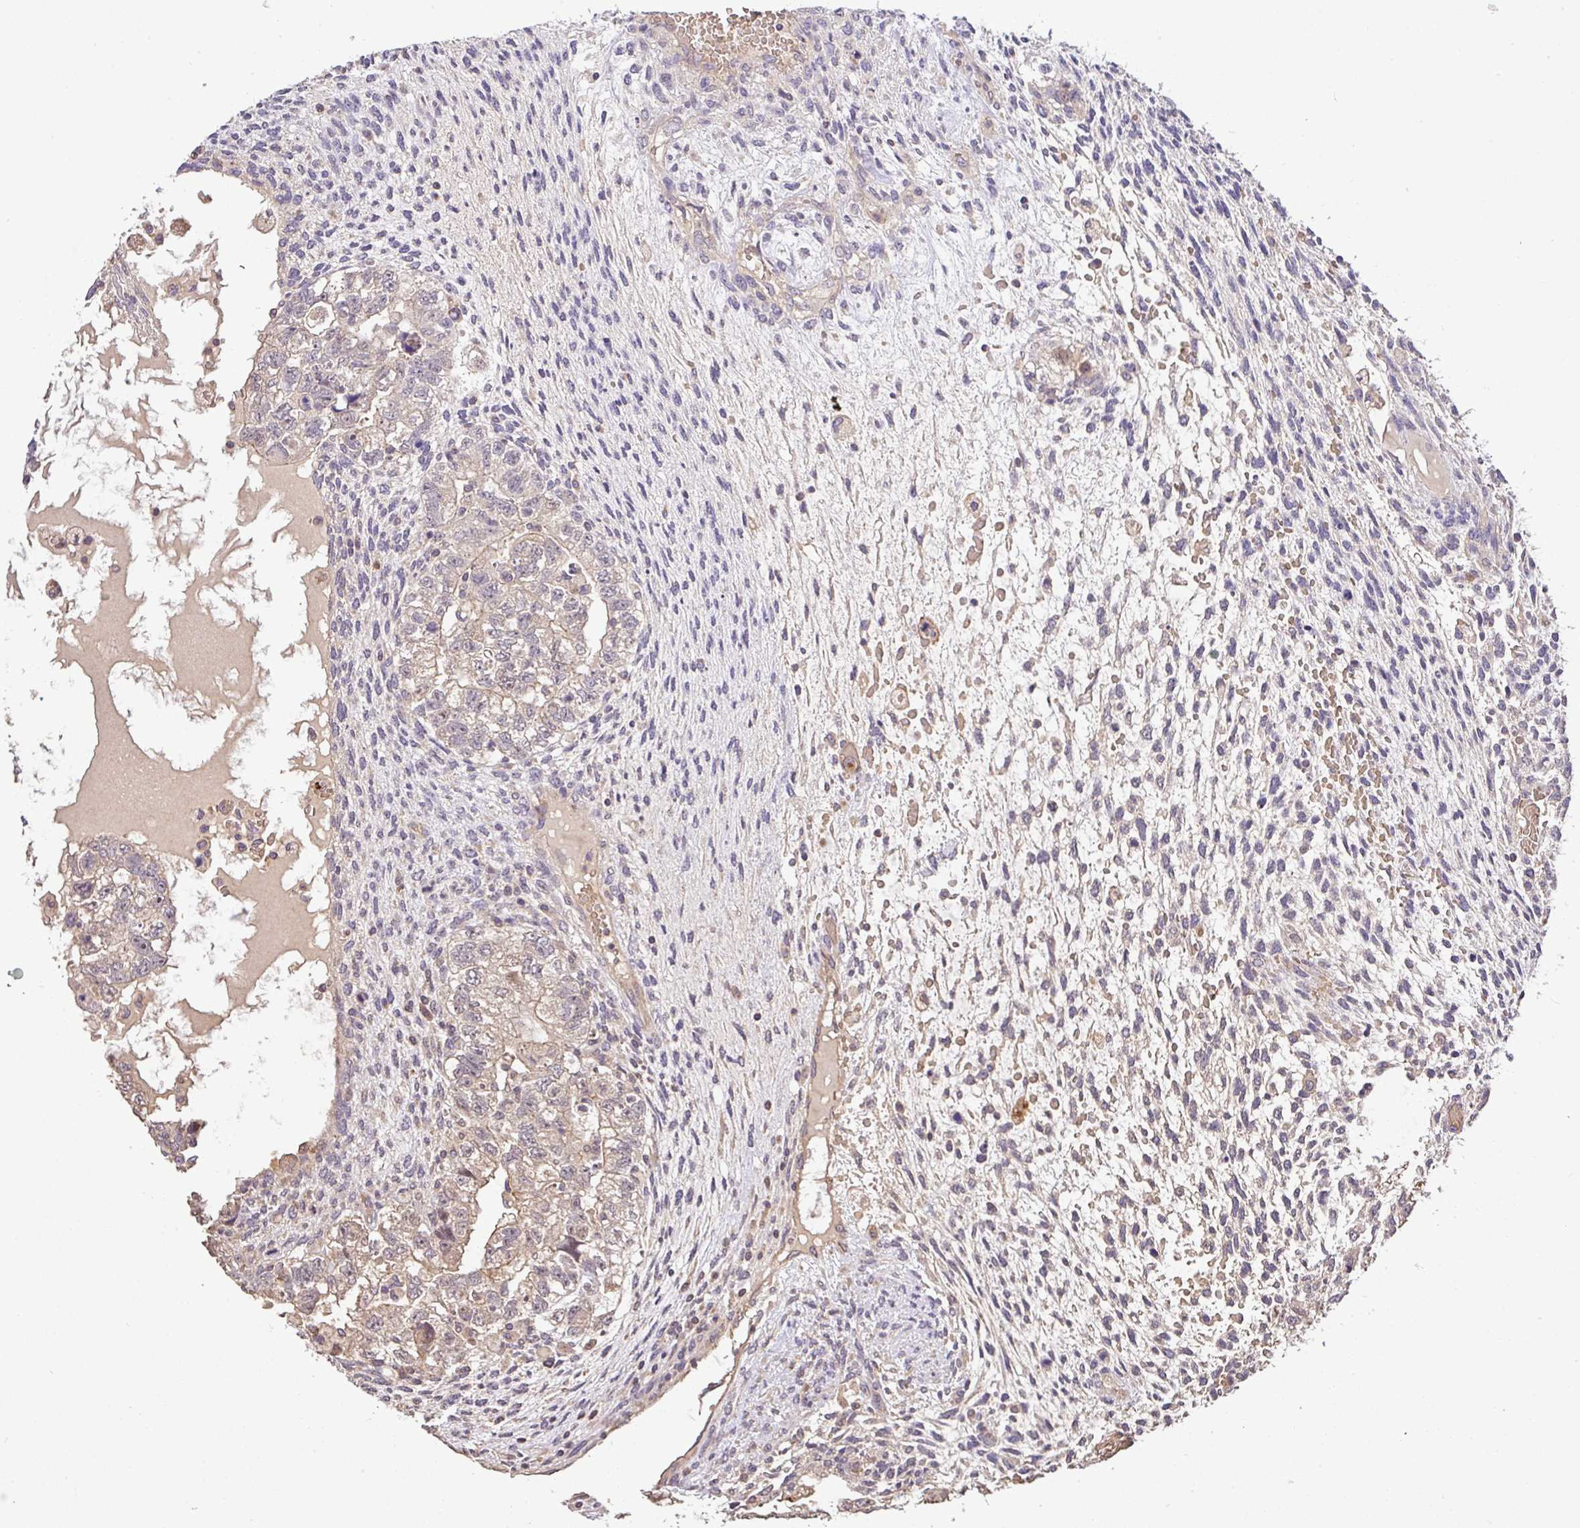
{"staining": {"intensity": "weak", "quantity": "25%-75%", "location": "cytoplasmic/membranous"}, "tissue": "testis cancer", "cell_type": "Tumor cells", "image_type": "cancer", "snomed": [{"axis": "morphology", "description": "Normal tissue, NOS"}, {"axis": "morphology", "description": "Carcinoma, Embryonal, NOS"}, {"axis": "topography", "description": "Testis"}], "caption": "Protein expression analysis of testis embryonal carcinoma displays weak cytoplasmic/membranous staining in about 25%-75% of tumor cells. Using DAB (3,3'-diaminobenzidine) (brown) and hematoxylin (blue) stains, captured at high magnification using brightfield microscopy.", "gene": "C1QTNF9B", "patient": {"sex": "male", "age": 36}}